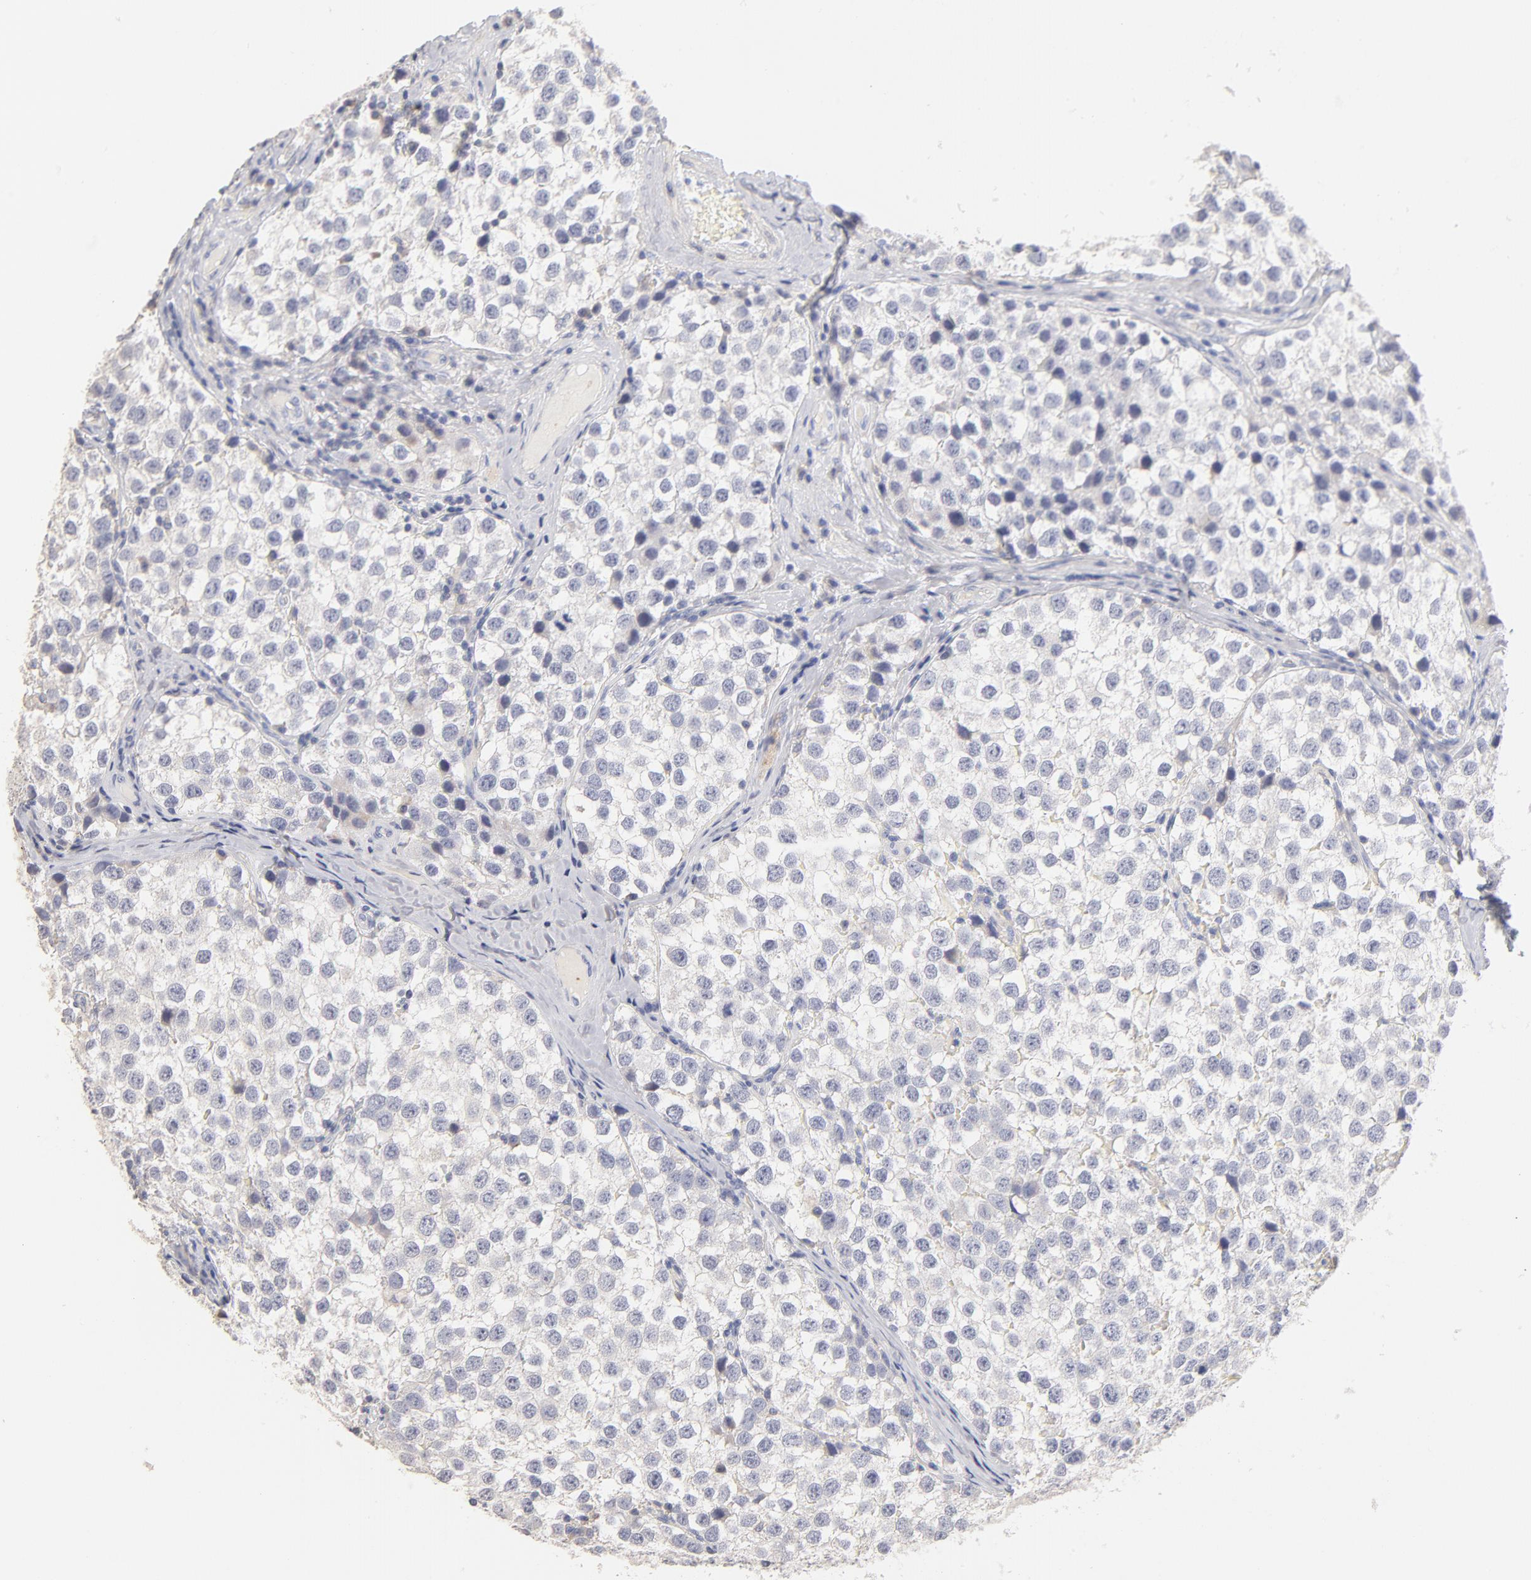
{"staining": {"intensity": "negative", "quantity": "none", "location": "none"}, "tissue": "testis cancer", "cell_type": "Tumor cells", "image_type": "cancer", "snomed": [{"axis": "morphology", "description": "Seminoma, NOS"}, {"axis": "topography", "description": "Testis"}], "caption": "DAB immunohistochemical staining of human testis seminoma exhibits no significant staining in tumor cells.", "gene": "ITGA8", "patient": {"sex": "male", "age": 39}}